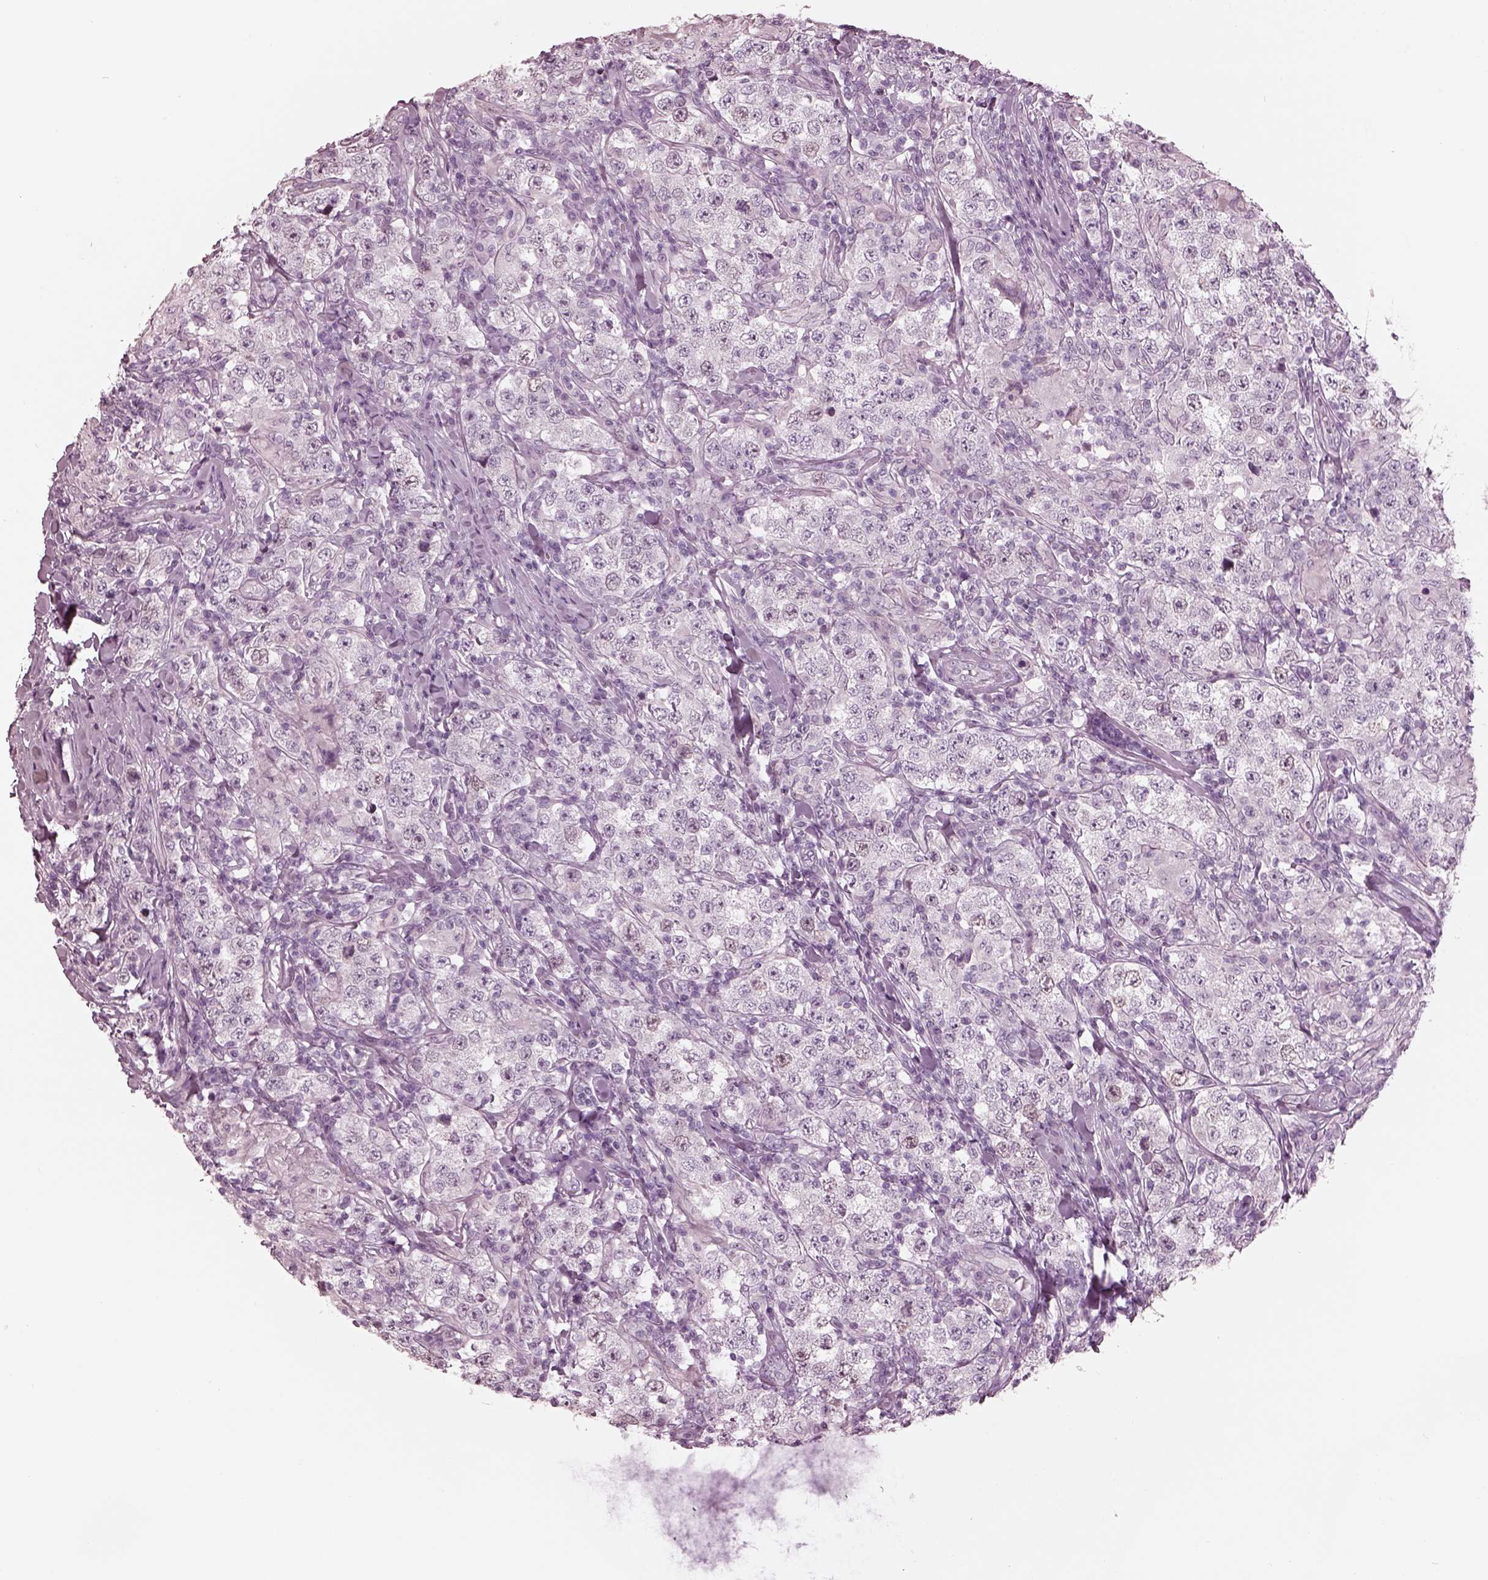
{"staining": {"intensity": "negative", "quantity": "none", "location": "none"}, "tissue": "testis cancer", "cell_type": "Tumor cells", "image_type": "cancer", "snomed": [{"axis": "morphology", "description": "Seminoma, NOS"}, {"axis": "morphology", "description": "Carcinoma, Embryonal, NOS"}, {"axis": "topography", "description": "Testis"}], "caption": "Testis cancer (seminoma) stained for a protein using IHC exhibits no positivity tumor cells.", "gene": "KRTAP24-1", "patient": {"sex": "male", "age": 41}}